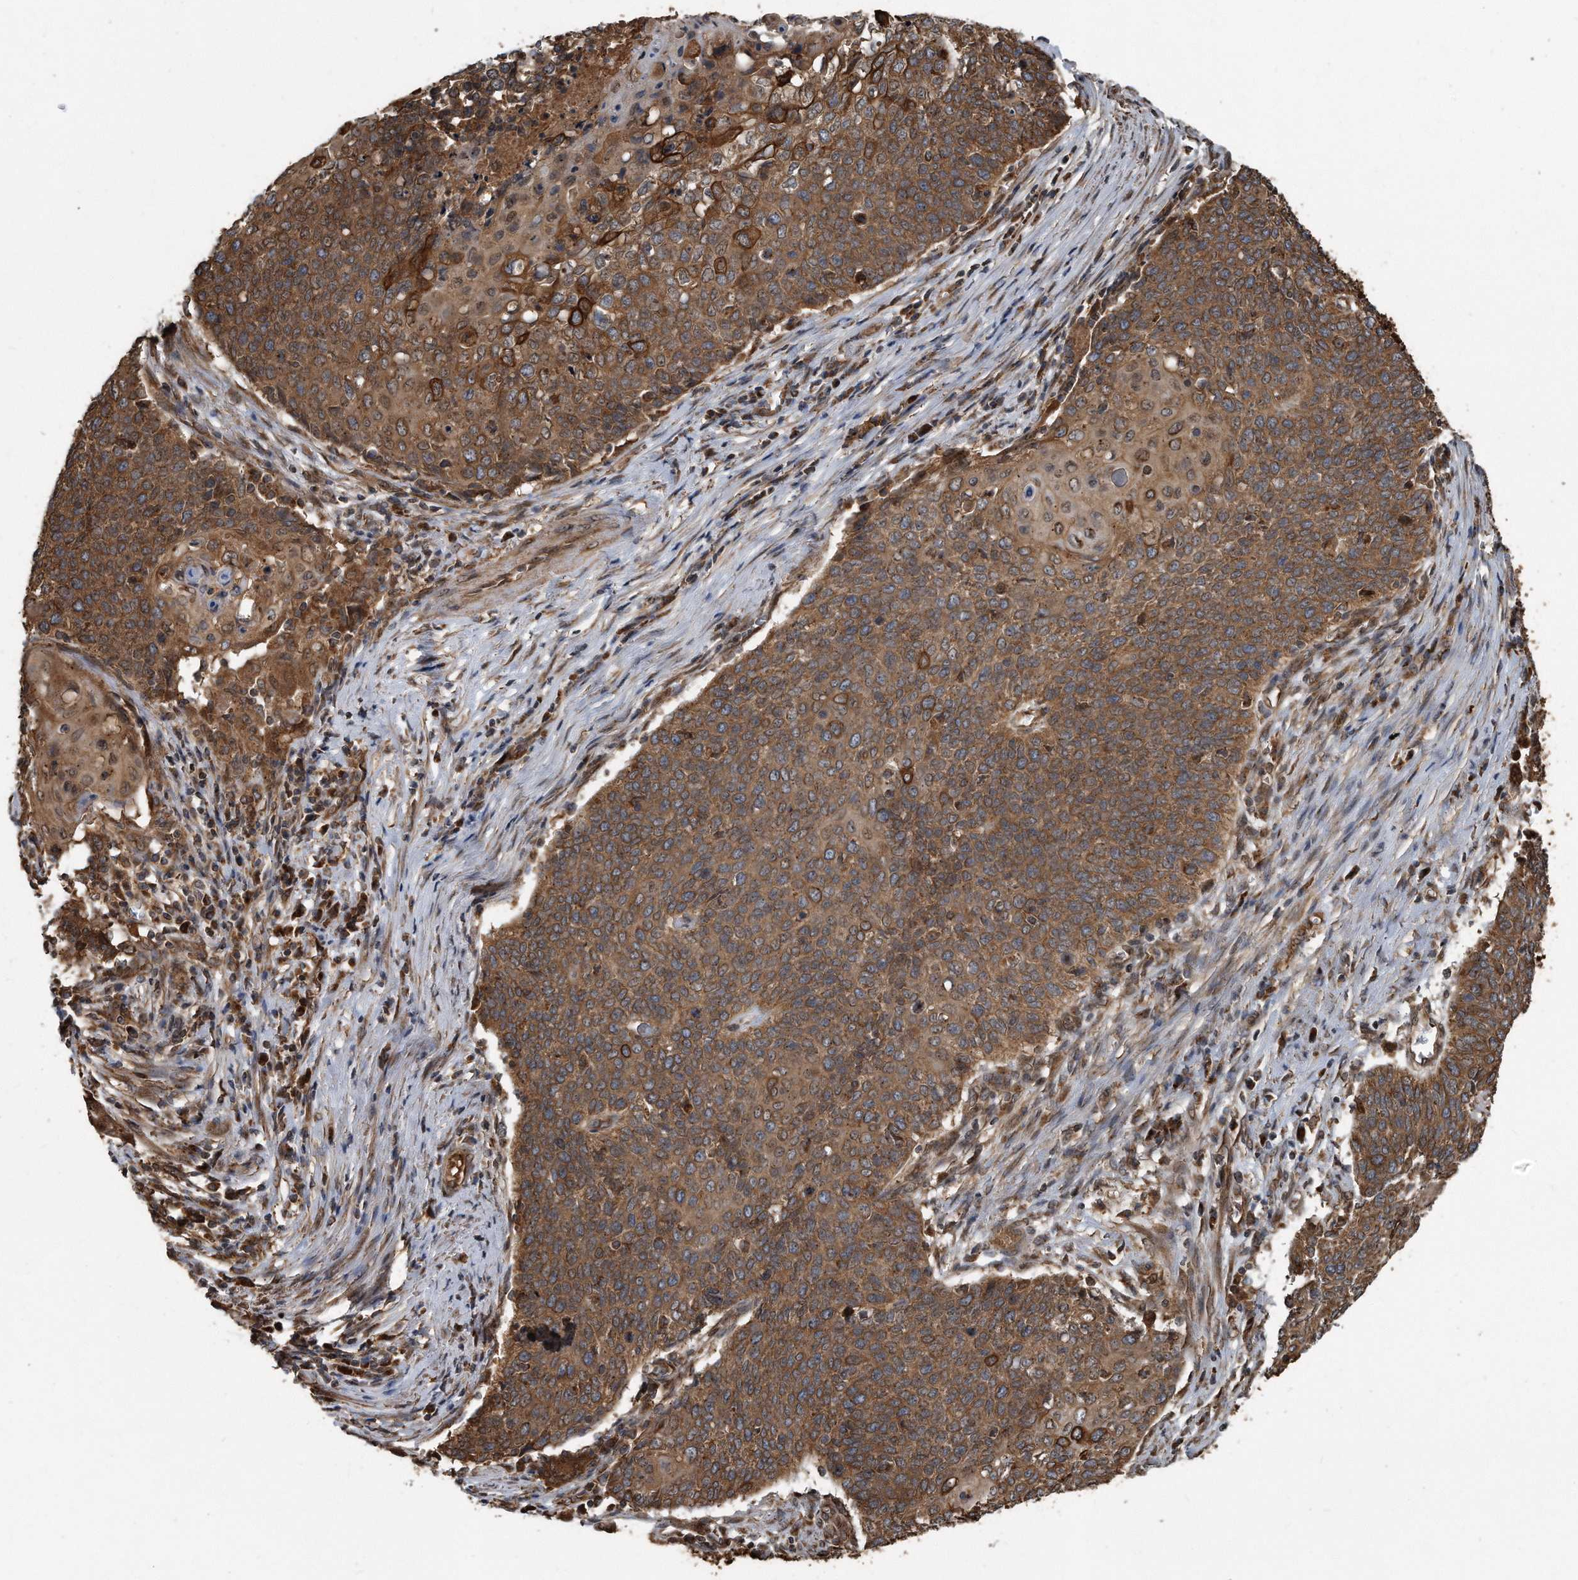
{"staining": {"intensity": "moderate", "quantity": ">75%", "location": "cytoplasmic/membranous"}, "tissue": "cervical cancer", "cell_type": "Tumor cells", "image_type": "cancer", "snomed": [{"axis": "morphology", "description": "Squamous cell carcinoma, NOS"}, {"axis": "topography", "description": "Cervix"}], "caption": "Cervical cancer was stained to show a protein in brown. There is medium levels of moderate cytoplasmic/membranous positivity in about >75% of tumor cells.", "gene": "FAM136A", "patient": {"sex": "female", "age": 39}}